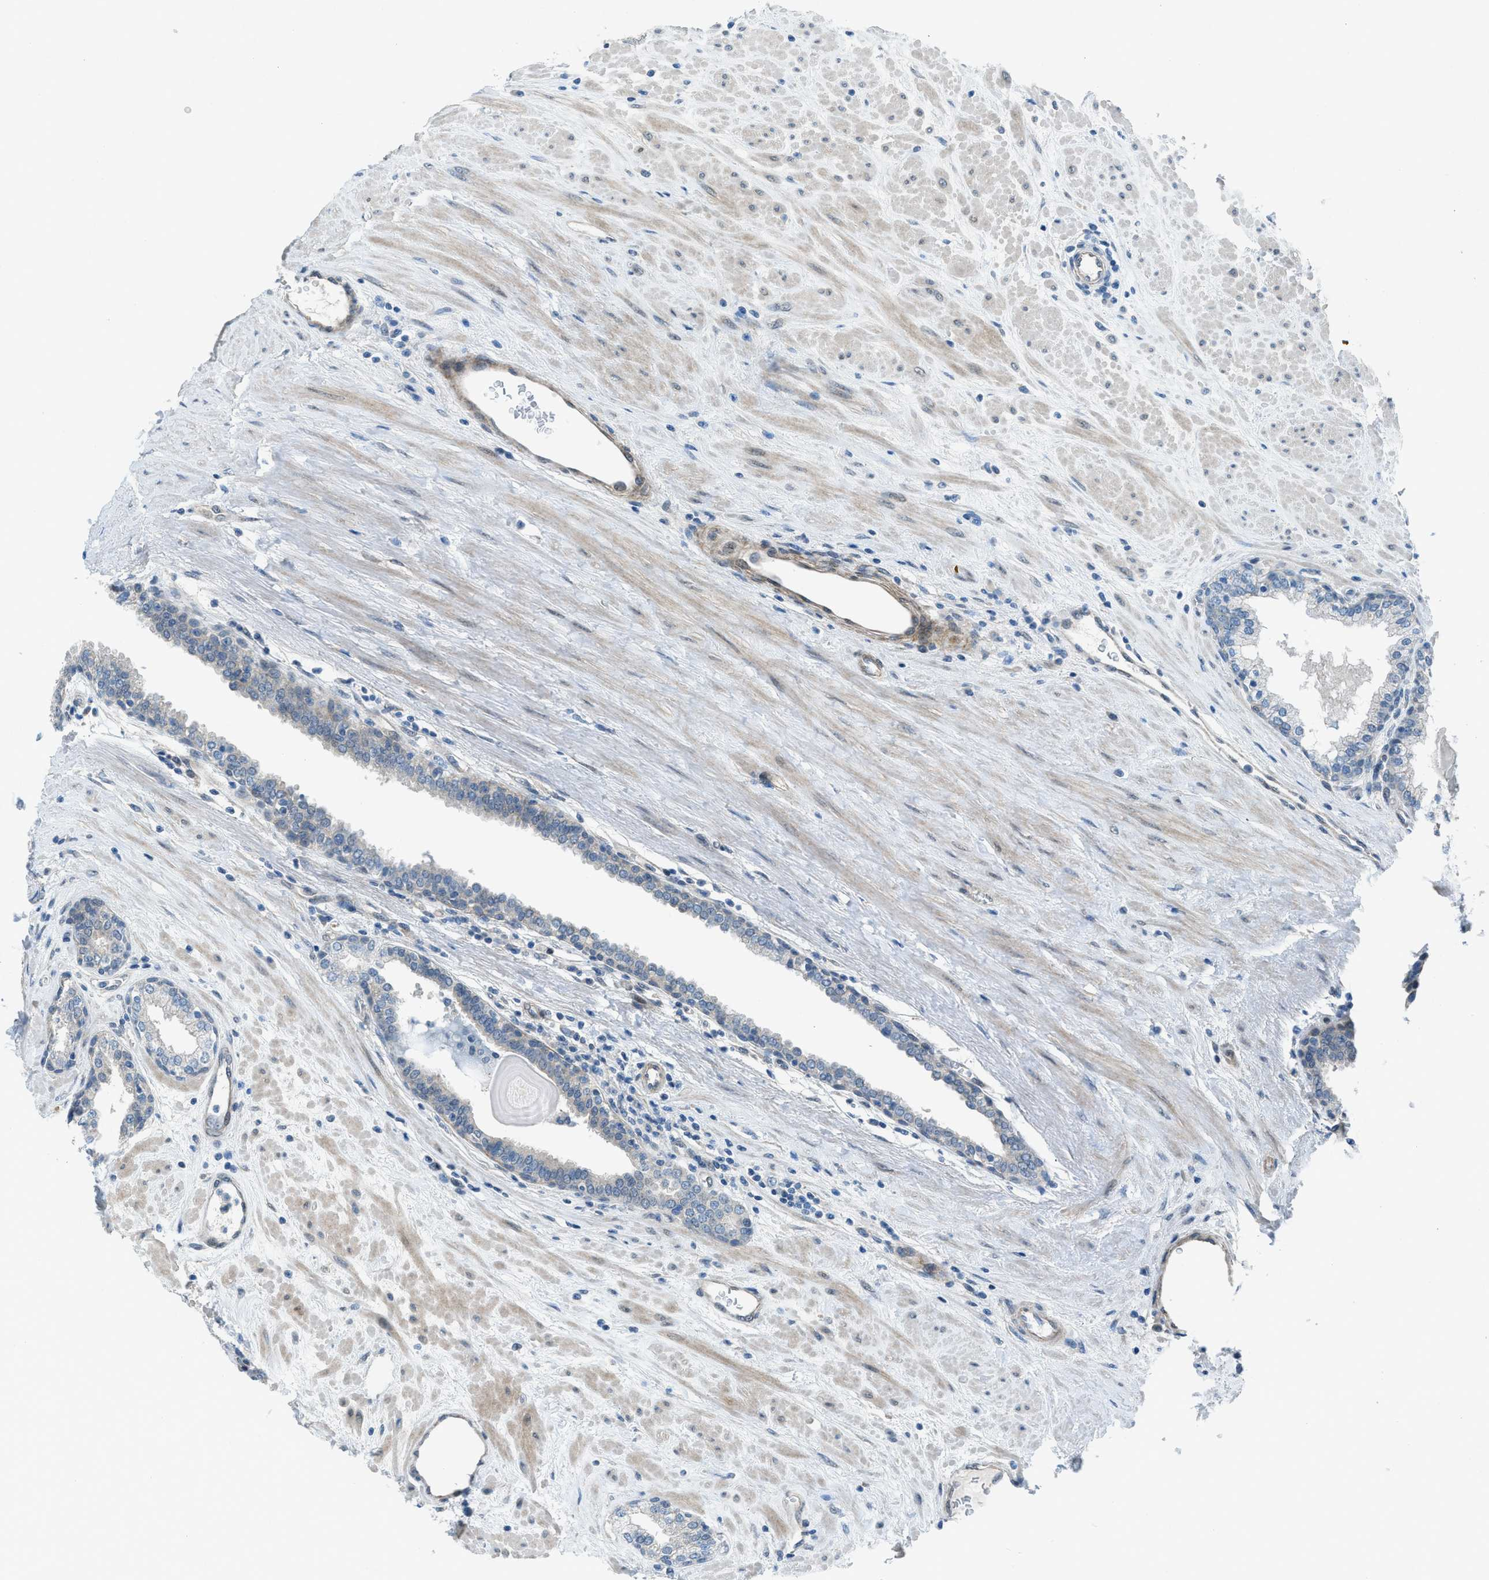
{"staining": {"intensity": "negative", "quantity": "none", "location": "none"}, "tissue": "prostate", "cell_type": "Glandular cells", "image_type": "normal", "snomed": [{"axis": "morphology", "description": "Normal tissue, NOS"}, {"axis": "topography", "description": "Prostate"}], "caption": "DAB (3,3'-diaminobenzidine) immunohistochemical staining of benign human prostate reveals no significant positivity in glandular cells.", "gene": "PRKN", "patient": {"sex": "male", "age": 51}}